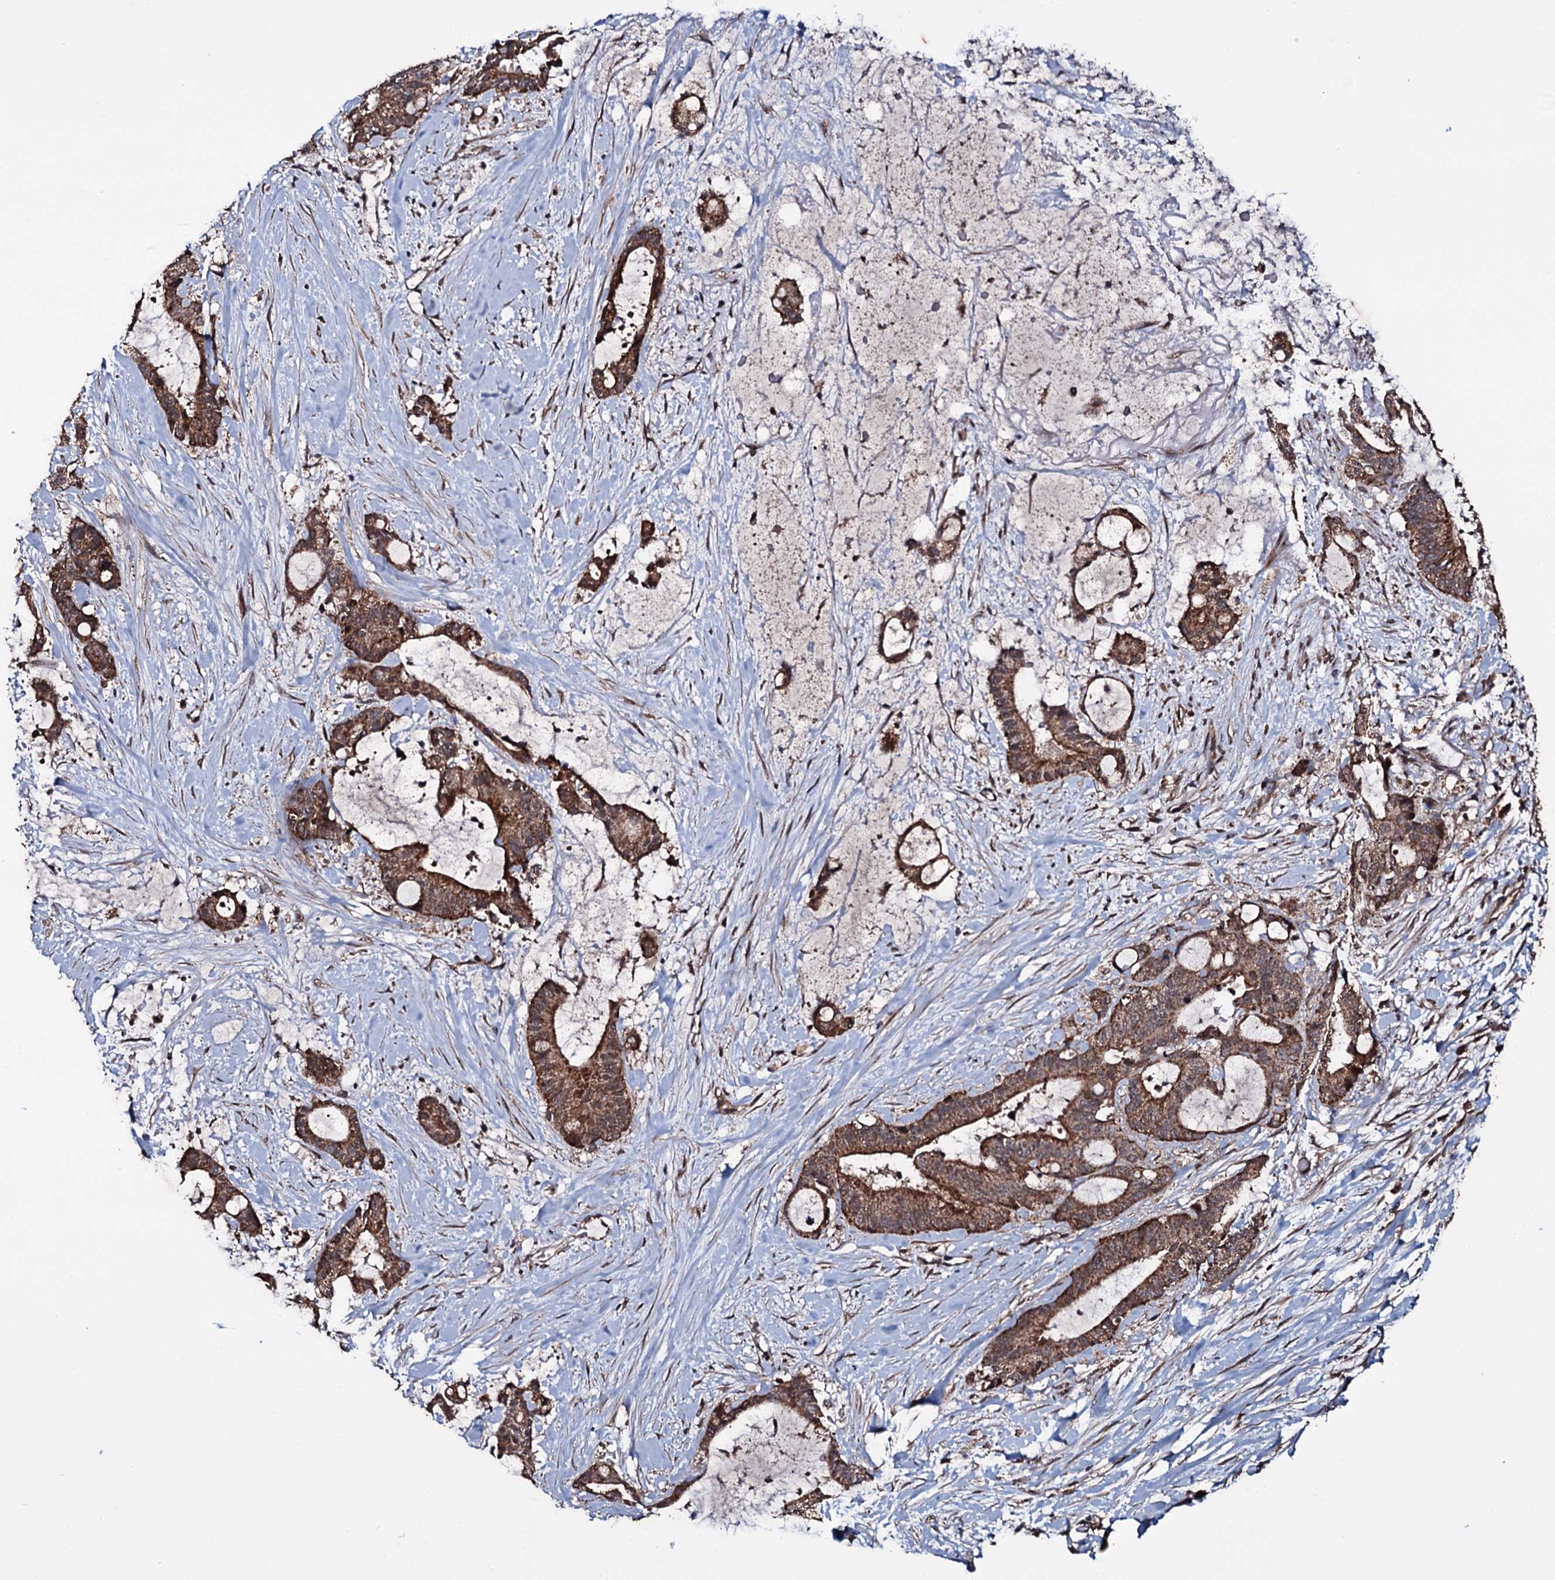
{"staining": {"intensity": "moderate", "quantity": ">75%", "location": "cytoplasmic/membranous"}, "tissue": "liver cancer", "cell_type": "Tumor cells", "image_type": "cancer", "snomed": [{"axis": "morphology", "description": "Normal tissue, NOS"}, {"axis": "morphology", "description": "Cholangiocarcinoma"}, {"axis": "topography", "description": "Liver"}, {"axis": "topography", "description": "Peripheral nerve tissue"}], "caption": "There is medium levels of moderate cytoplasmic/membranous staining in tumor cells of liver cancer, as demonstrated by immunohistochemical staining (brown color).", "gene": "MRPS31", "patient": {"sex": "female", "age": 73}}